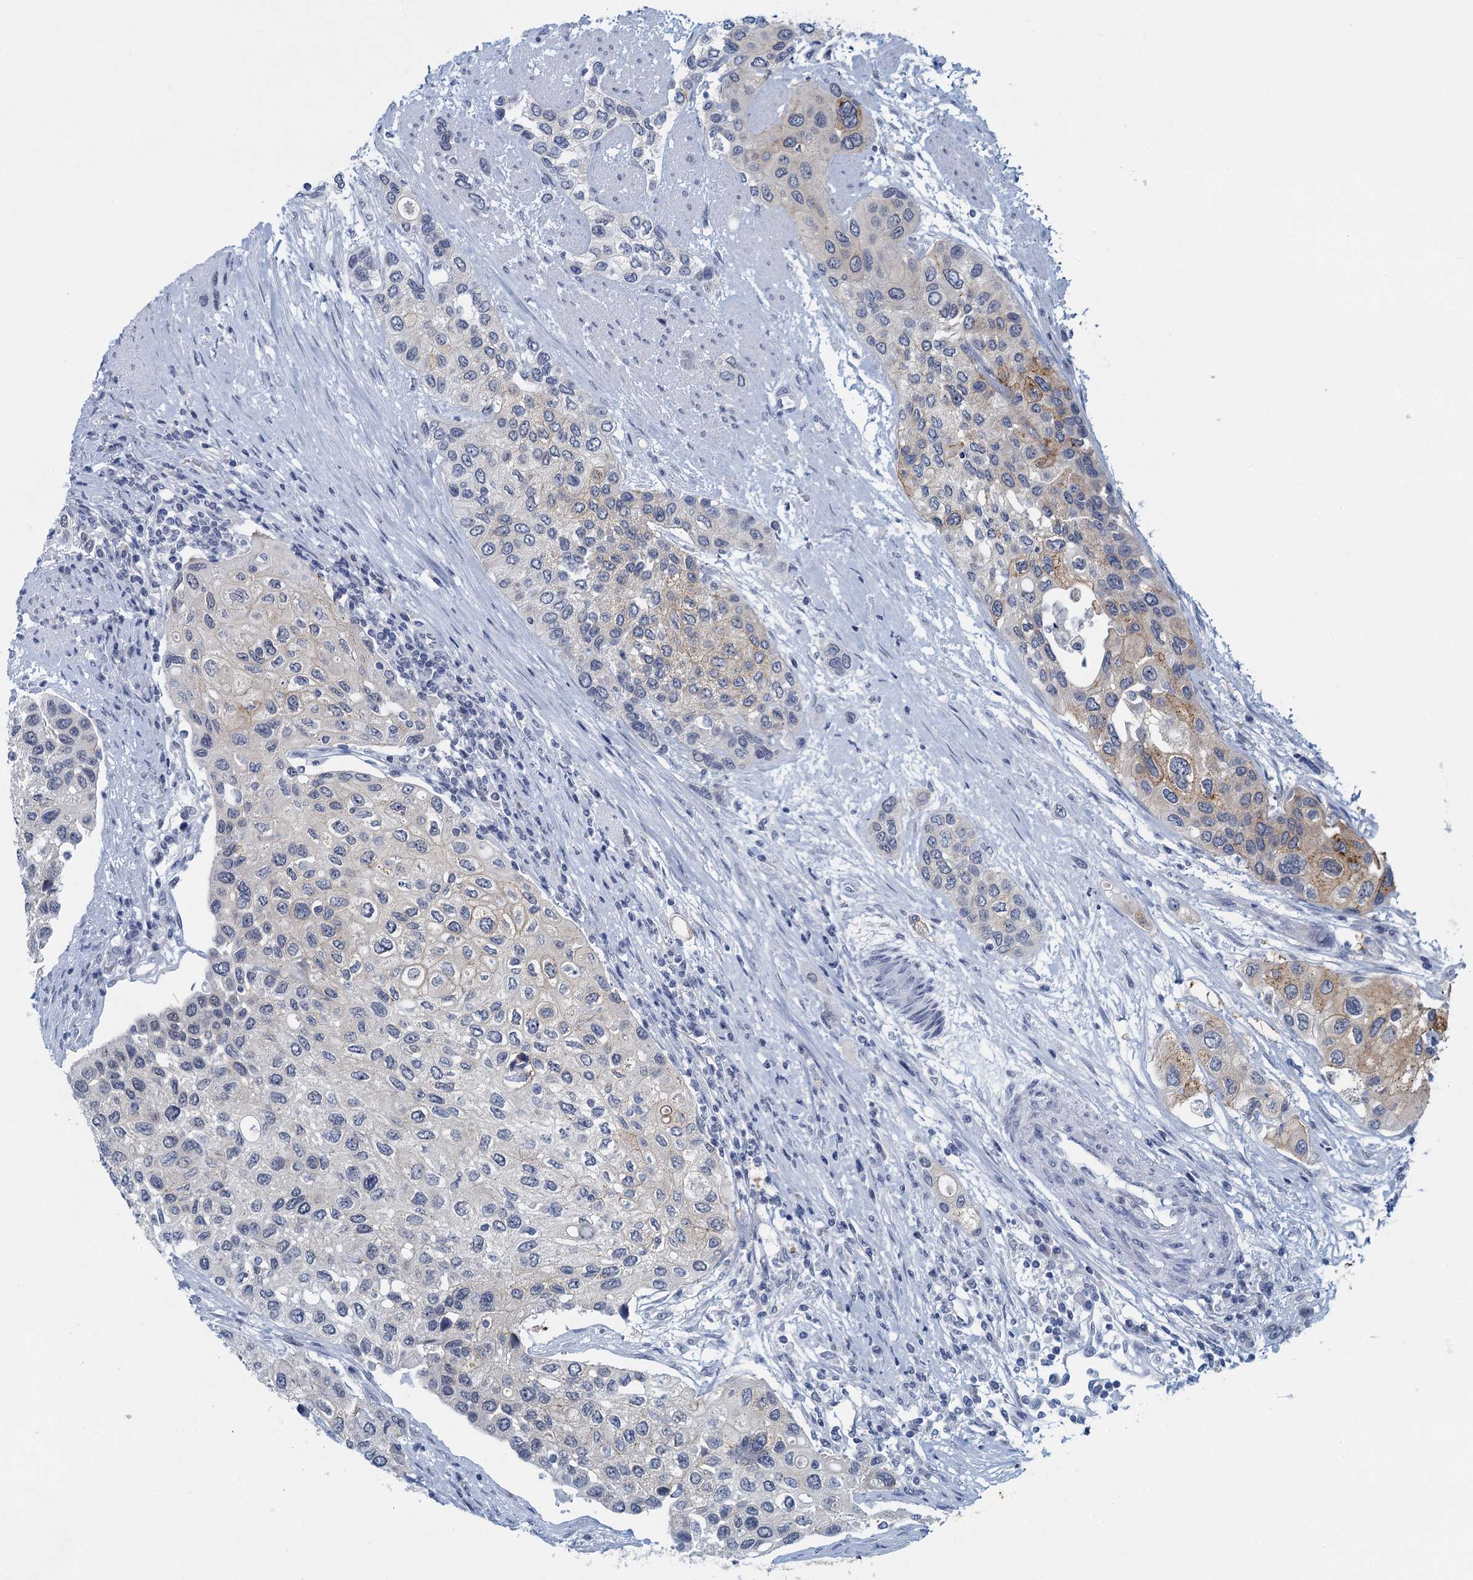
{"staining": {"intensity": "negative", "quantity": "none", "location": "none"}, "tissue": "urothelial cancer", "cell_type": "Tumor cells", "image_type": "cancer", "snomed": [{"axis": "morphology", "description": "Normal tissue, NOS"}, {"axis": "morphology", "description": "Urothelial carcinoma, High grade"}, {"axis": "topography", "description": "Vascular tissue"}, {"axis": "topography", "description": "Urinary bladder"}], "caption": "DAB immunohistochemical staining of urothelial cancer demonstrates no significant expression in tumor cells.", "gene": "ENSG00000131152", "patient": {"sex": "female", "age": 56}}